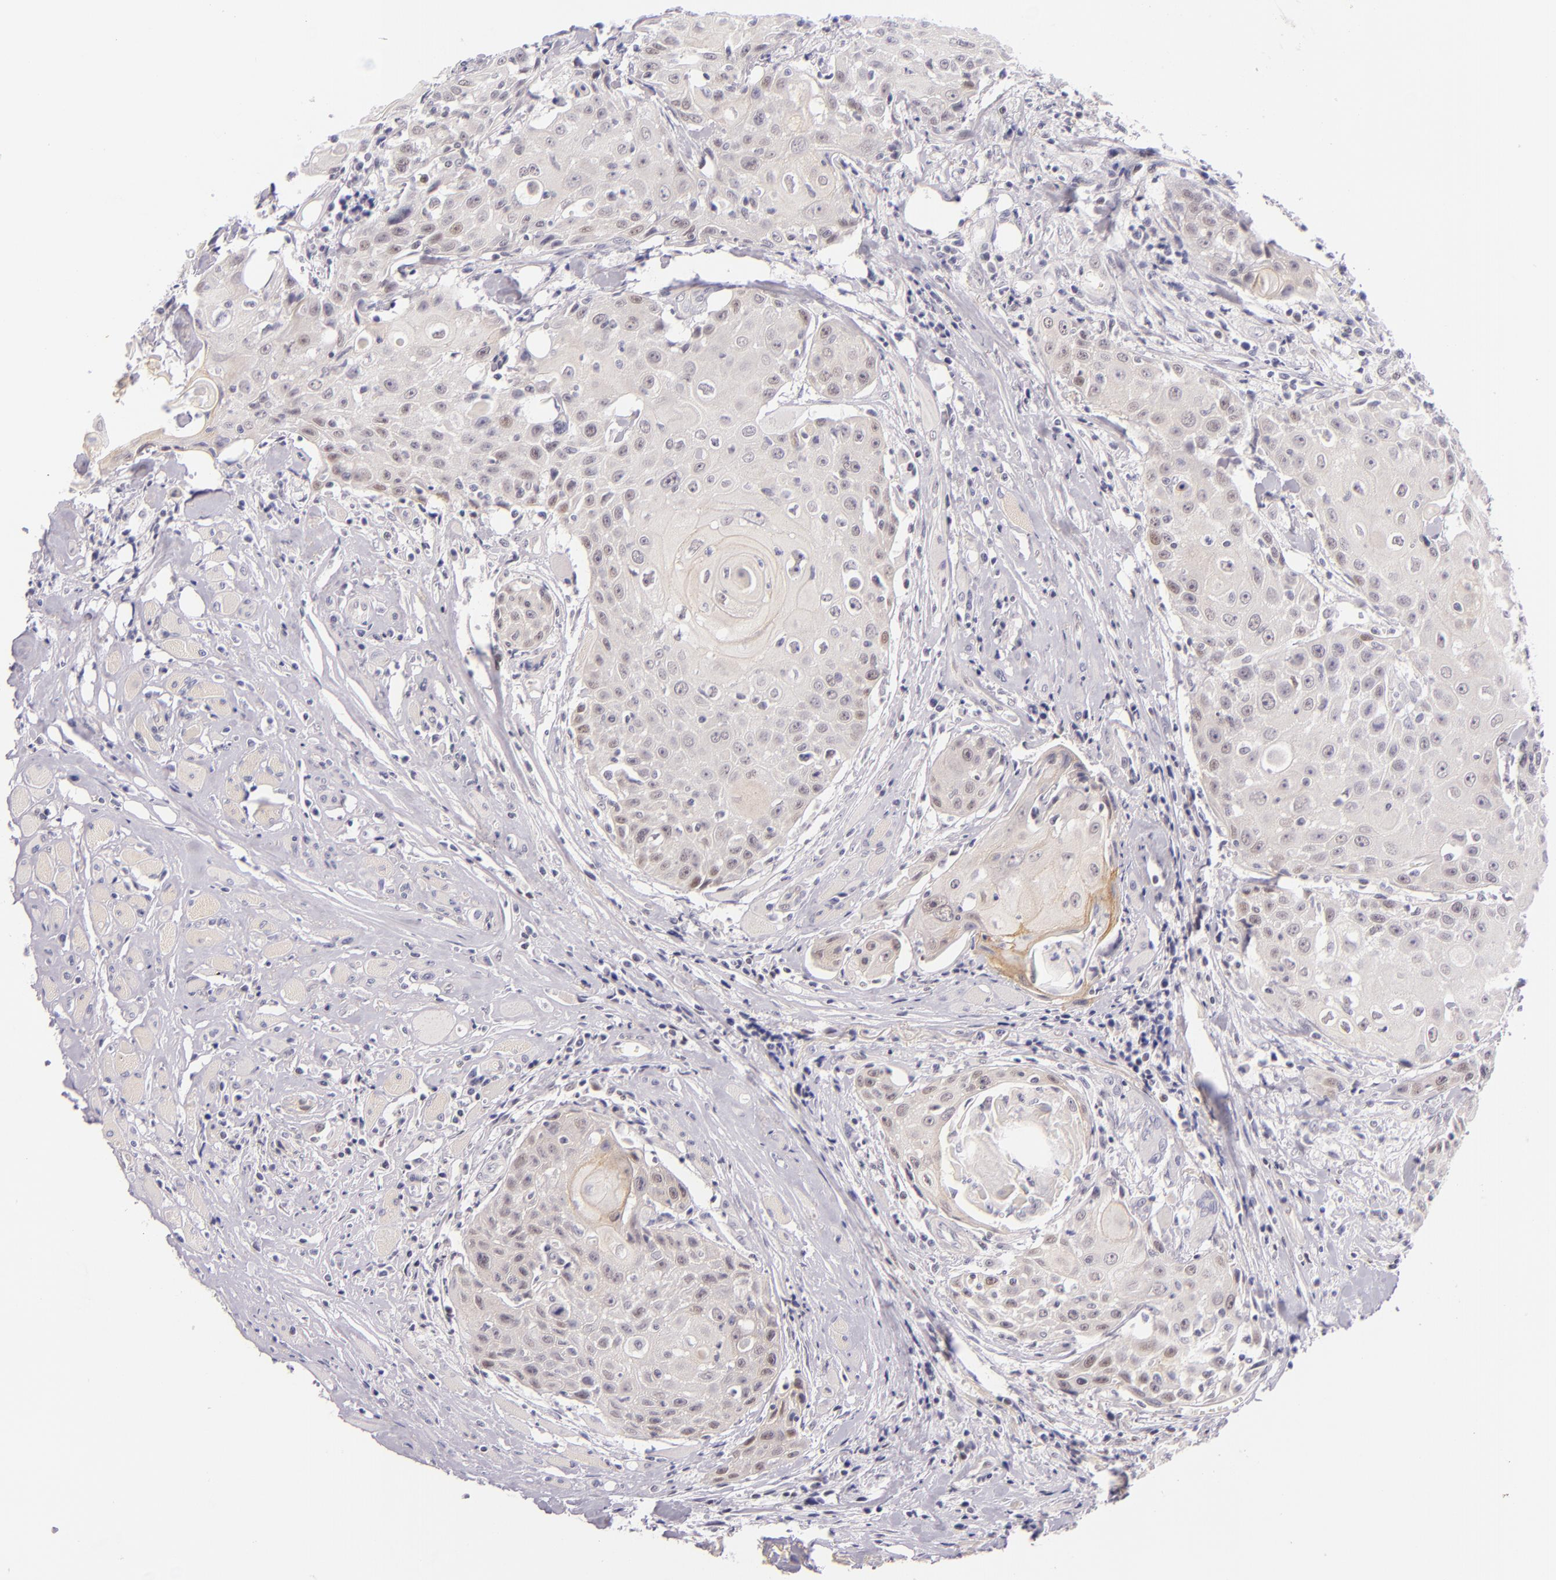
{"staining": {"intensity": "weak", "quantity": "<25%", "location": "nuclear"}, "tissue": "head and neck cancer", "cell_type": "Tumor cells", "image_type": "cancer", "snomed": [{"axis": "morphology", "description": "Squamous cell carcinoma, NOS"}, {"axis": "topography", "description": "Oral tissue"}, {"axis": "topography", "description": "Head-Neck"}], "caption": "IHC of human squamous cell carcinoma (head and neck) exhibits no staining in tumor cells. (DAB (3,3'-diaminobenzidine) IHC, high magnification).", "gene": "BCL3", "patient": {"sex": "female", "age": 82}}